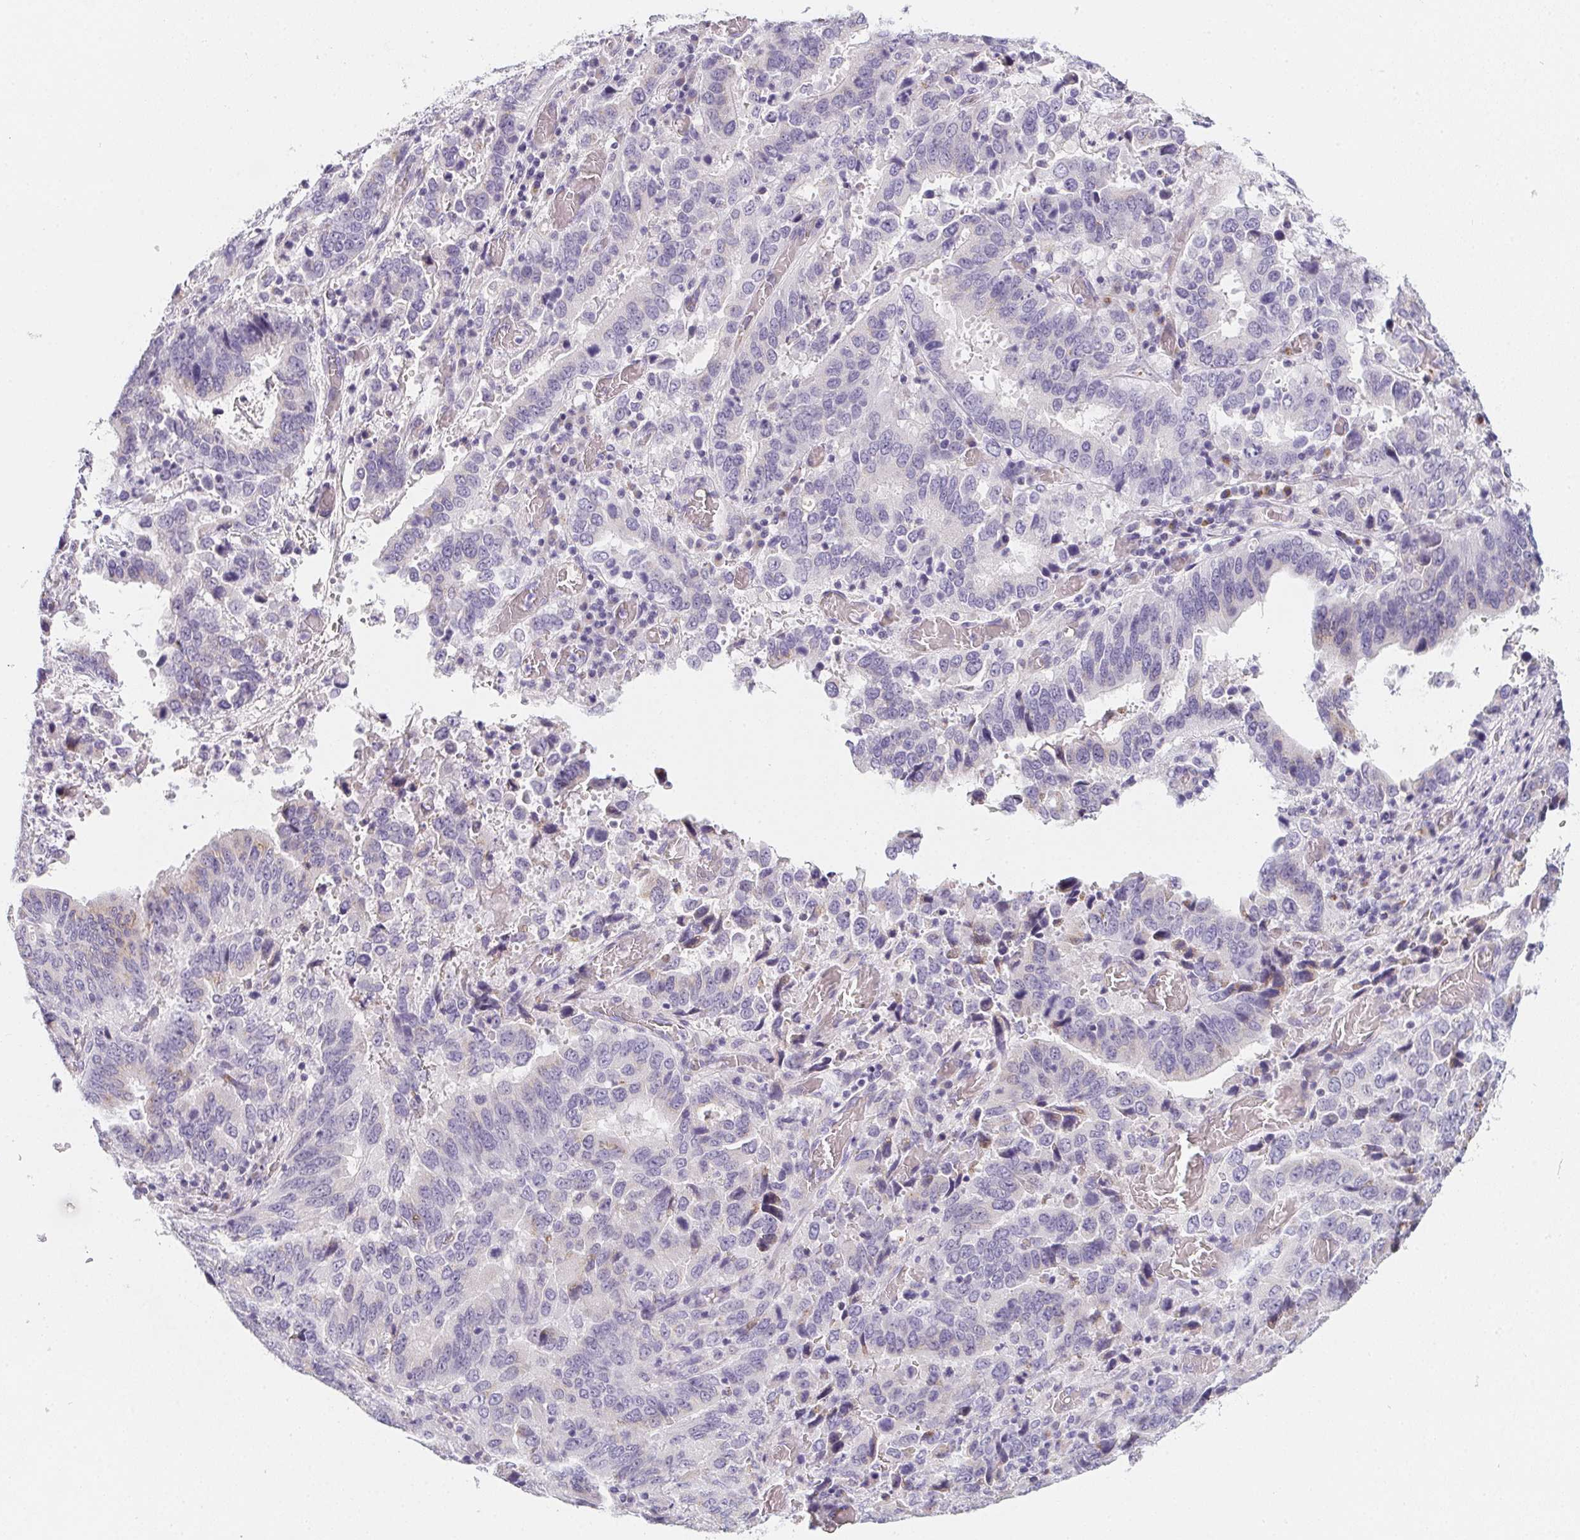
{"staining": {"intensity": "negative", "quantity": "none", "location": "none"}, "tissue": "stomach cancer", "cell_type": "Tumor cells", "image_type": "cancer", "snomed": [{"axis": "morphology", "description": "Adenocarcinoma, NOS"}, {"axis": "topography", "description": "Stomach, upper"}], "caption": "Immunohistochemical staining of stomach cancer shows no significant staining in tumor cells.", "gene": "MAP1A", "patient": {"sex": "male", "age": 74}}